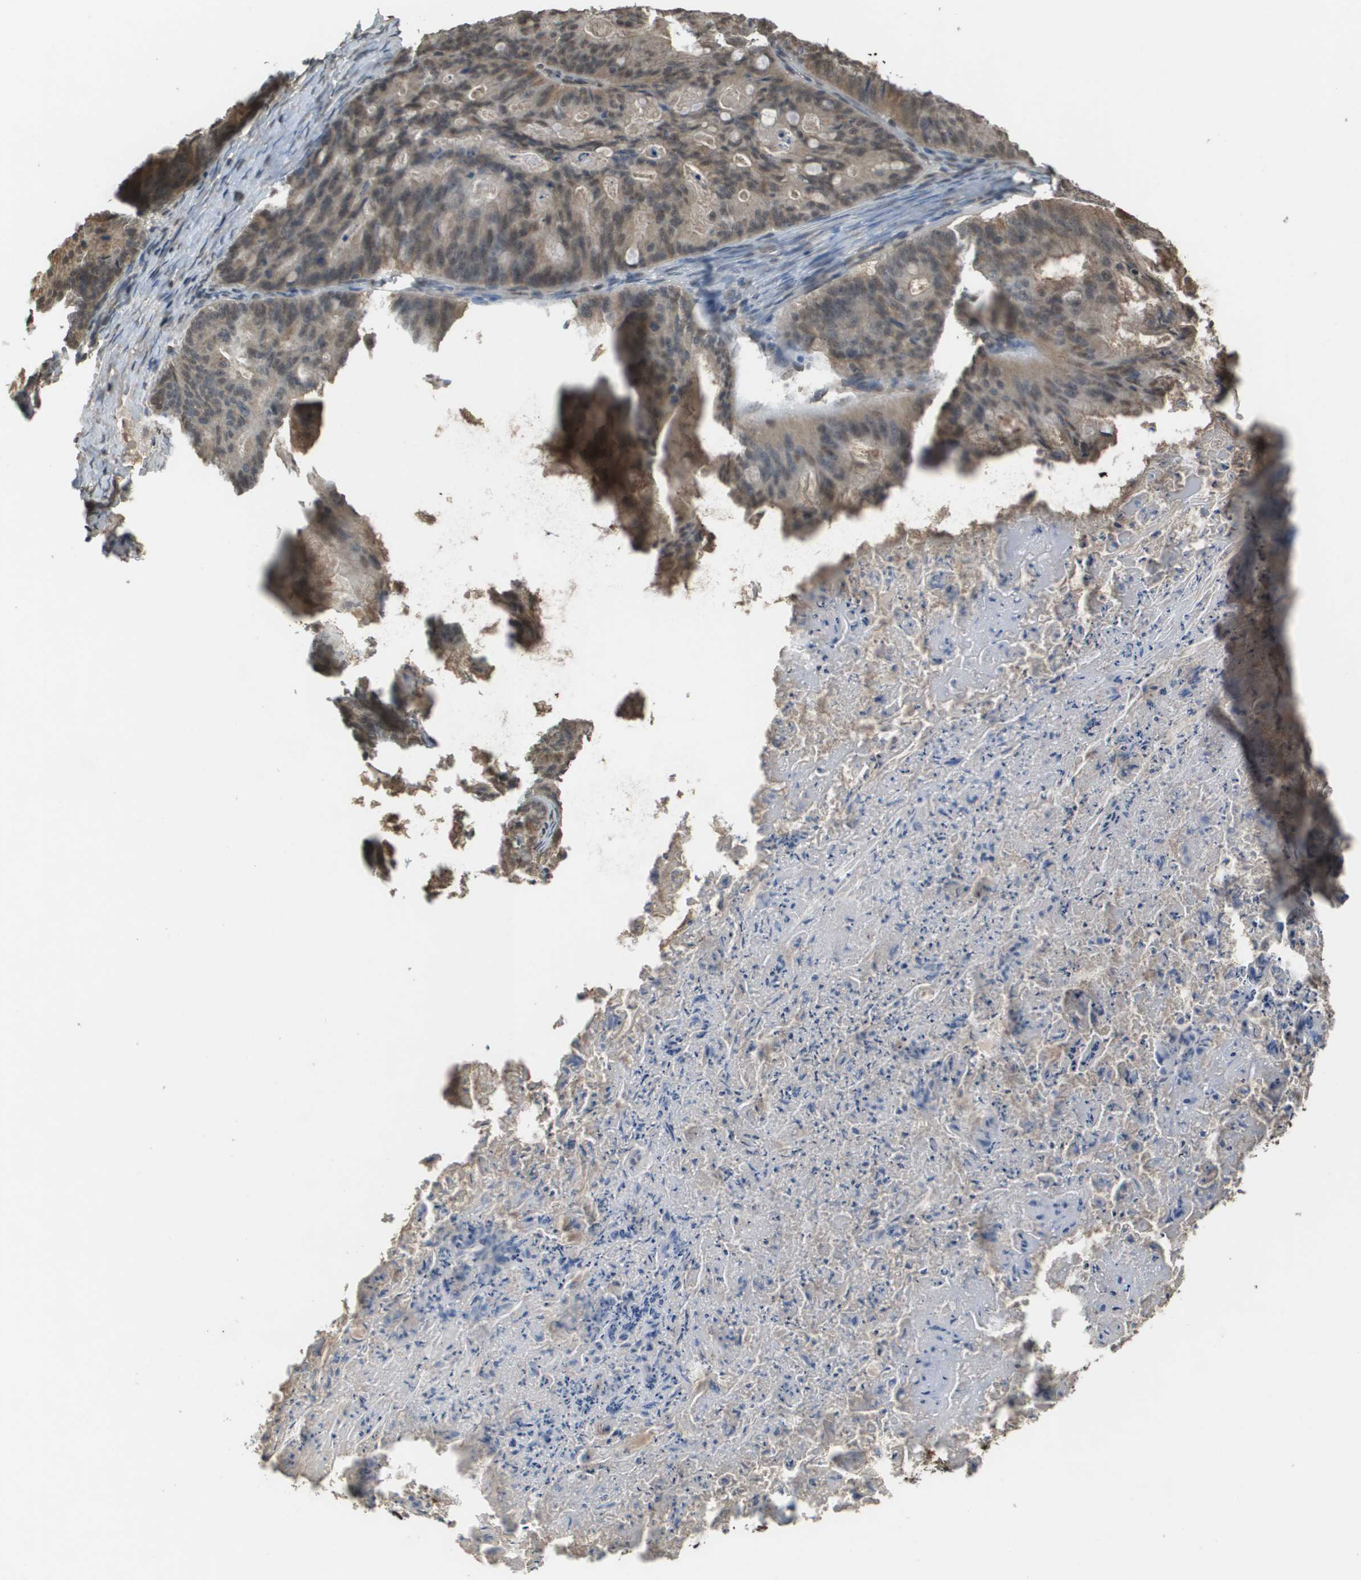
{"staining": {"intensity": "weak", "quantity": "25%-75%", "location": "cytoplasmic/membranous,nuclear"}, "tissue": "ovarian cancer", "cell_type": "Tumor cells", "image_type": "cancer", "snomed": [{"axis": "morphology", "description": "Cystadenocarcinoma, mucinous, NOS"}, {"axis": "topography", "description": "Ovary"}], "caption": "The immunohistochemical stain shows weak cytoplasmic/membranous and nuclear expression in tumor cells of ovarian cancer tissue. (DAB (3,3'-diaminobenzidine) IHC, brown staining for protein, blue staining for nuclei).", "gene": "NDRG2", "patient": {"sex": "female", "age": 37}}